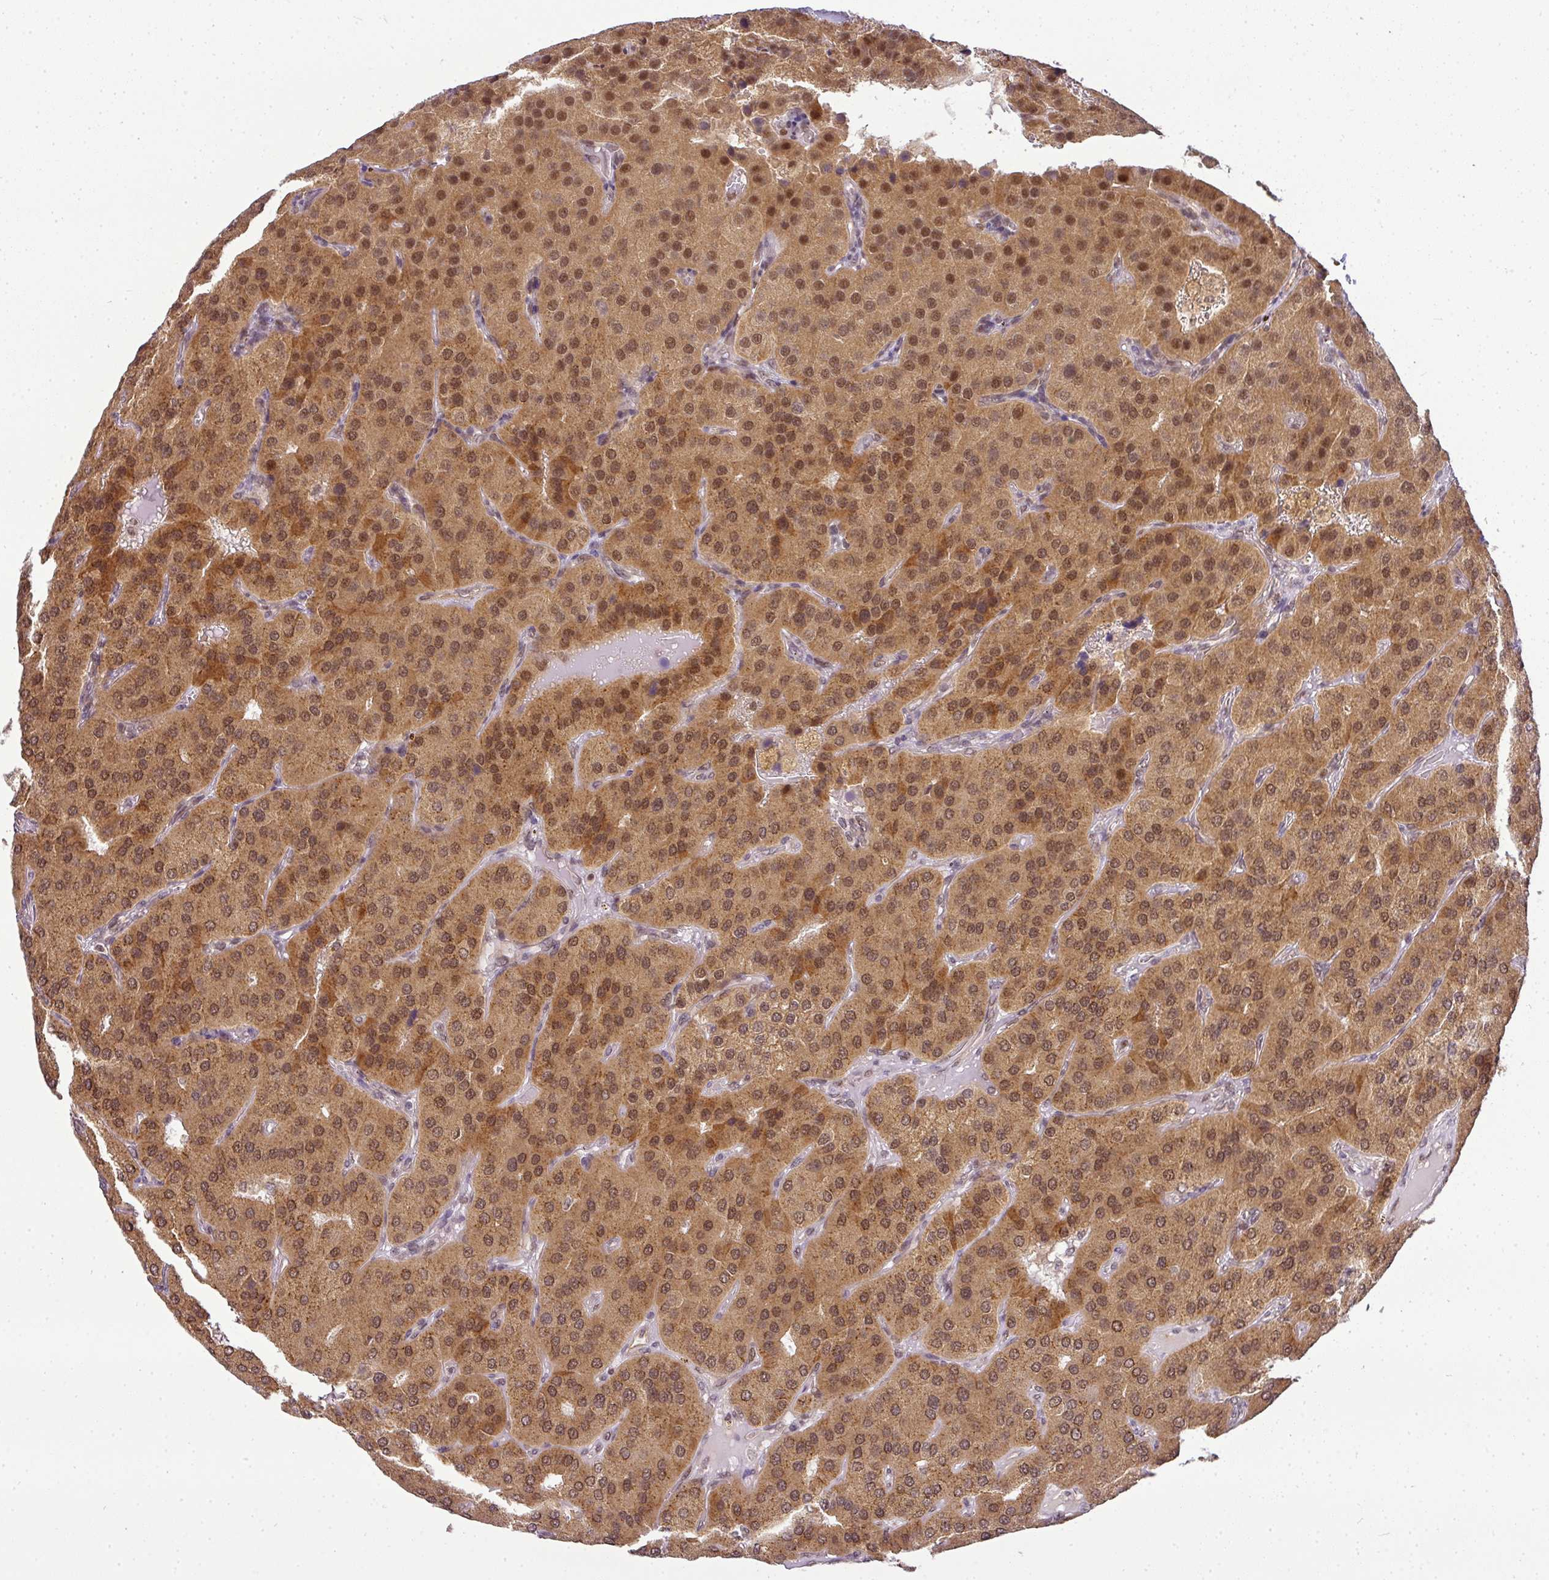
{"staining": {"intensity": "moderate", "quantity": ">75%", "location": "cytoplasmic/membranous,nuclear"}, "tissue": "parathyroid gland", "cell_type": "Glandular cells", "image_type": "normal", "snomed": [{"axis": "morphology", "description": "Normal tissue, NOS"}, {"axis": "morphology", "description": "Adenoma, NOS"}, {"axis": "topography", "description": "Parathyroid gland"}], "caption": "This micrograph demonstrates IHC staining of unremarkable parathyroid gland, with medium moderate cytoplasmic/membranous,nuclear positivity in approximately >75% of glandular cells.", "gene": "C1orf226", "patient": {"sex": "female", "age": 86}}